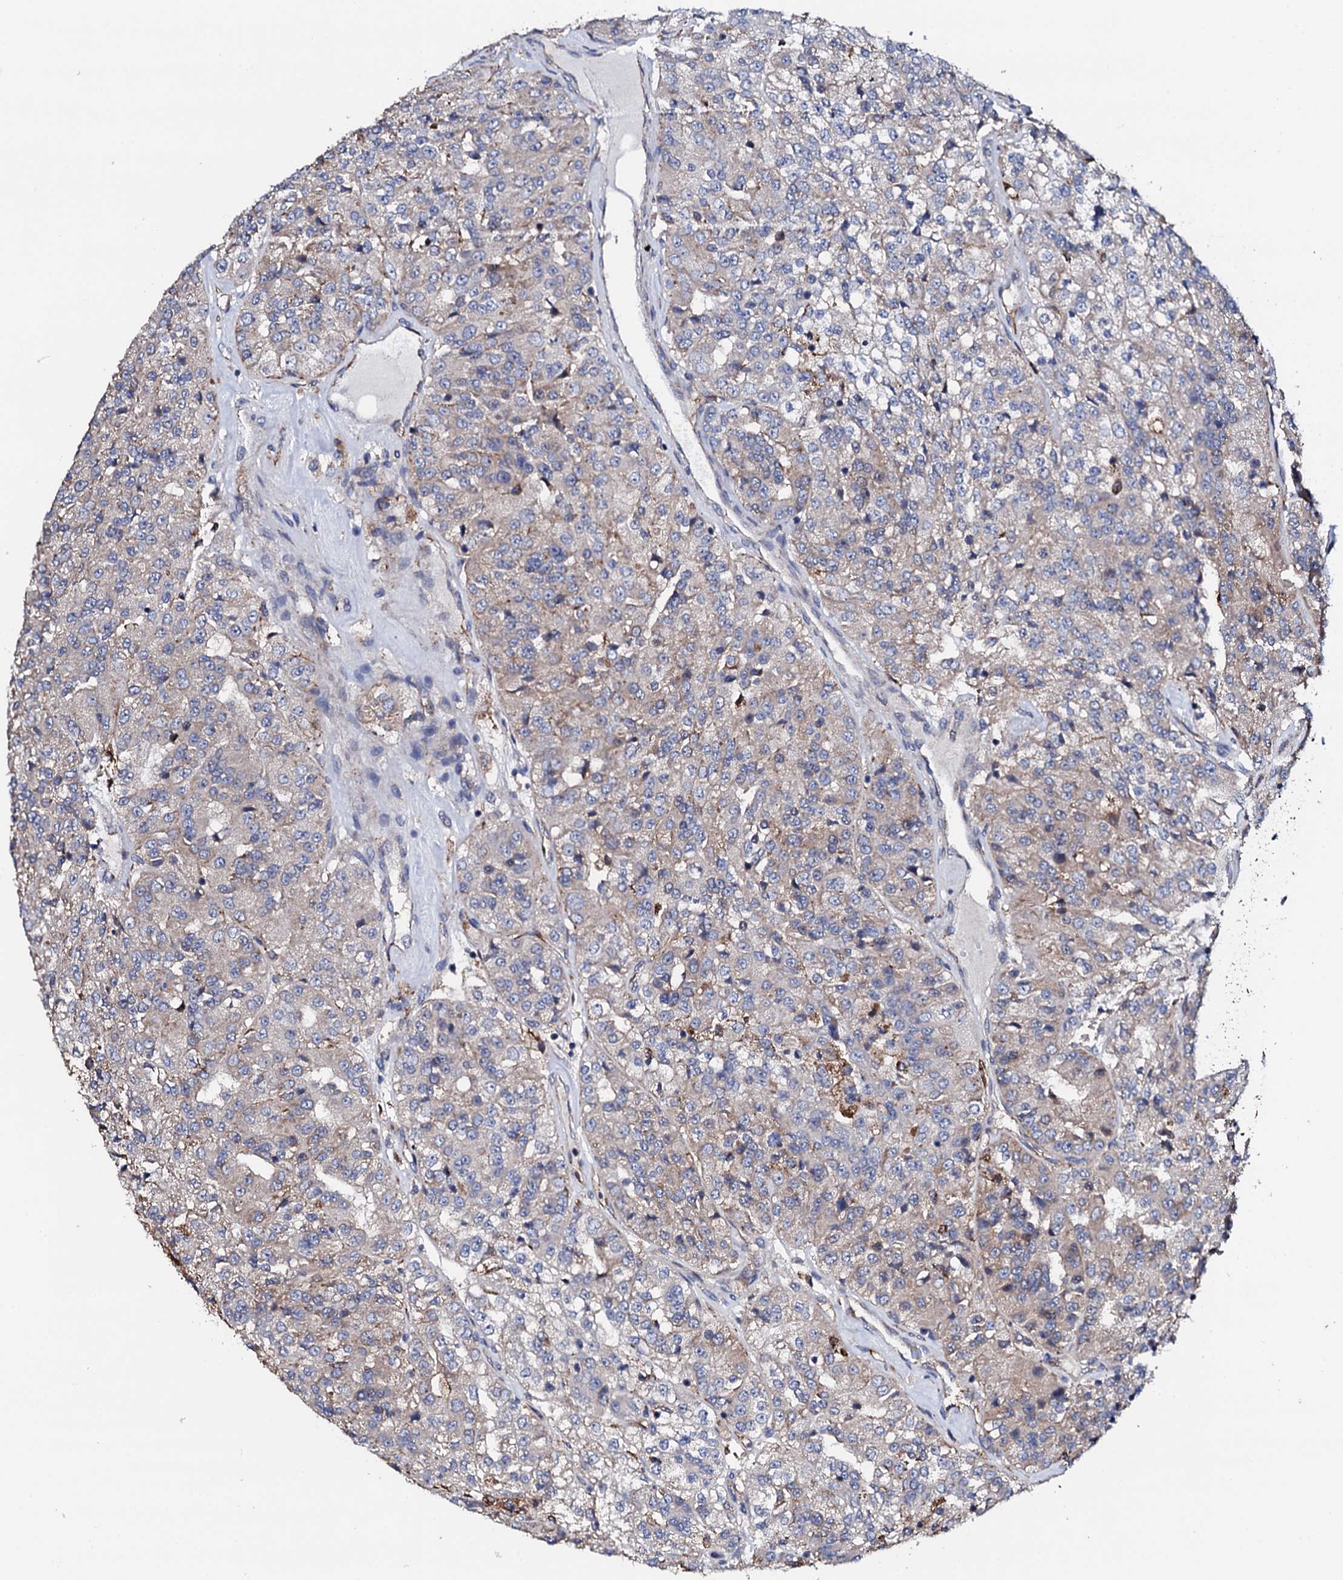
{"staining": {"intensity": "negative", "quantity": "none", "location": "none"}, "tissue": "renal cancer", "cell_type": "Tumor cells", "image_type": "cancer", "snomed": [{"axis": "morphology", "description": "Adenocarcinoma, NOS"}, {"axis": "topography", "description": "Kidney"}], "caption": "Renal cancer (adenocarcinoma) stained for a protein using immunohistochemistry (IHC) demonstrates no staining tumor cells.", "gene": "EDC3", "patient": {"sex": "female", "age": 63}}